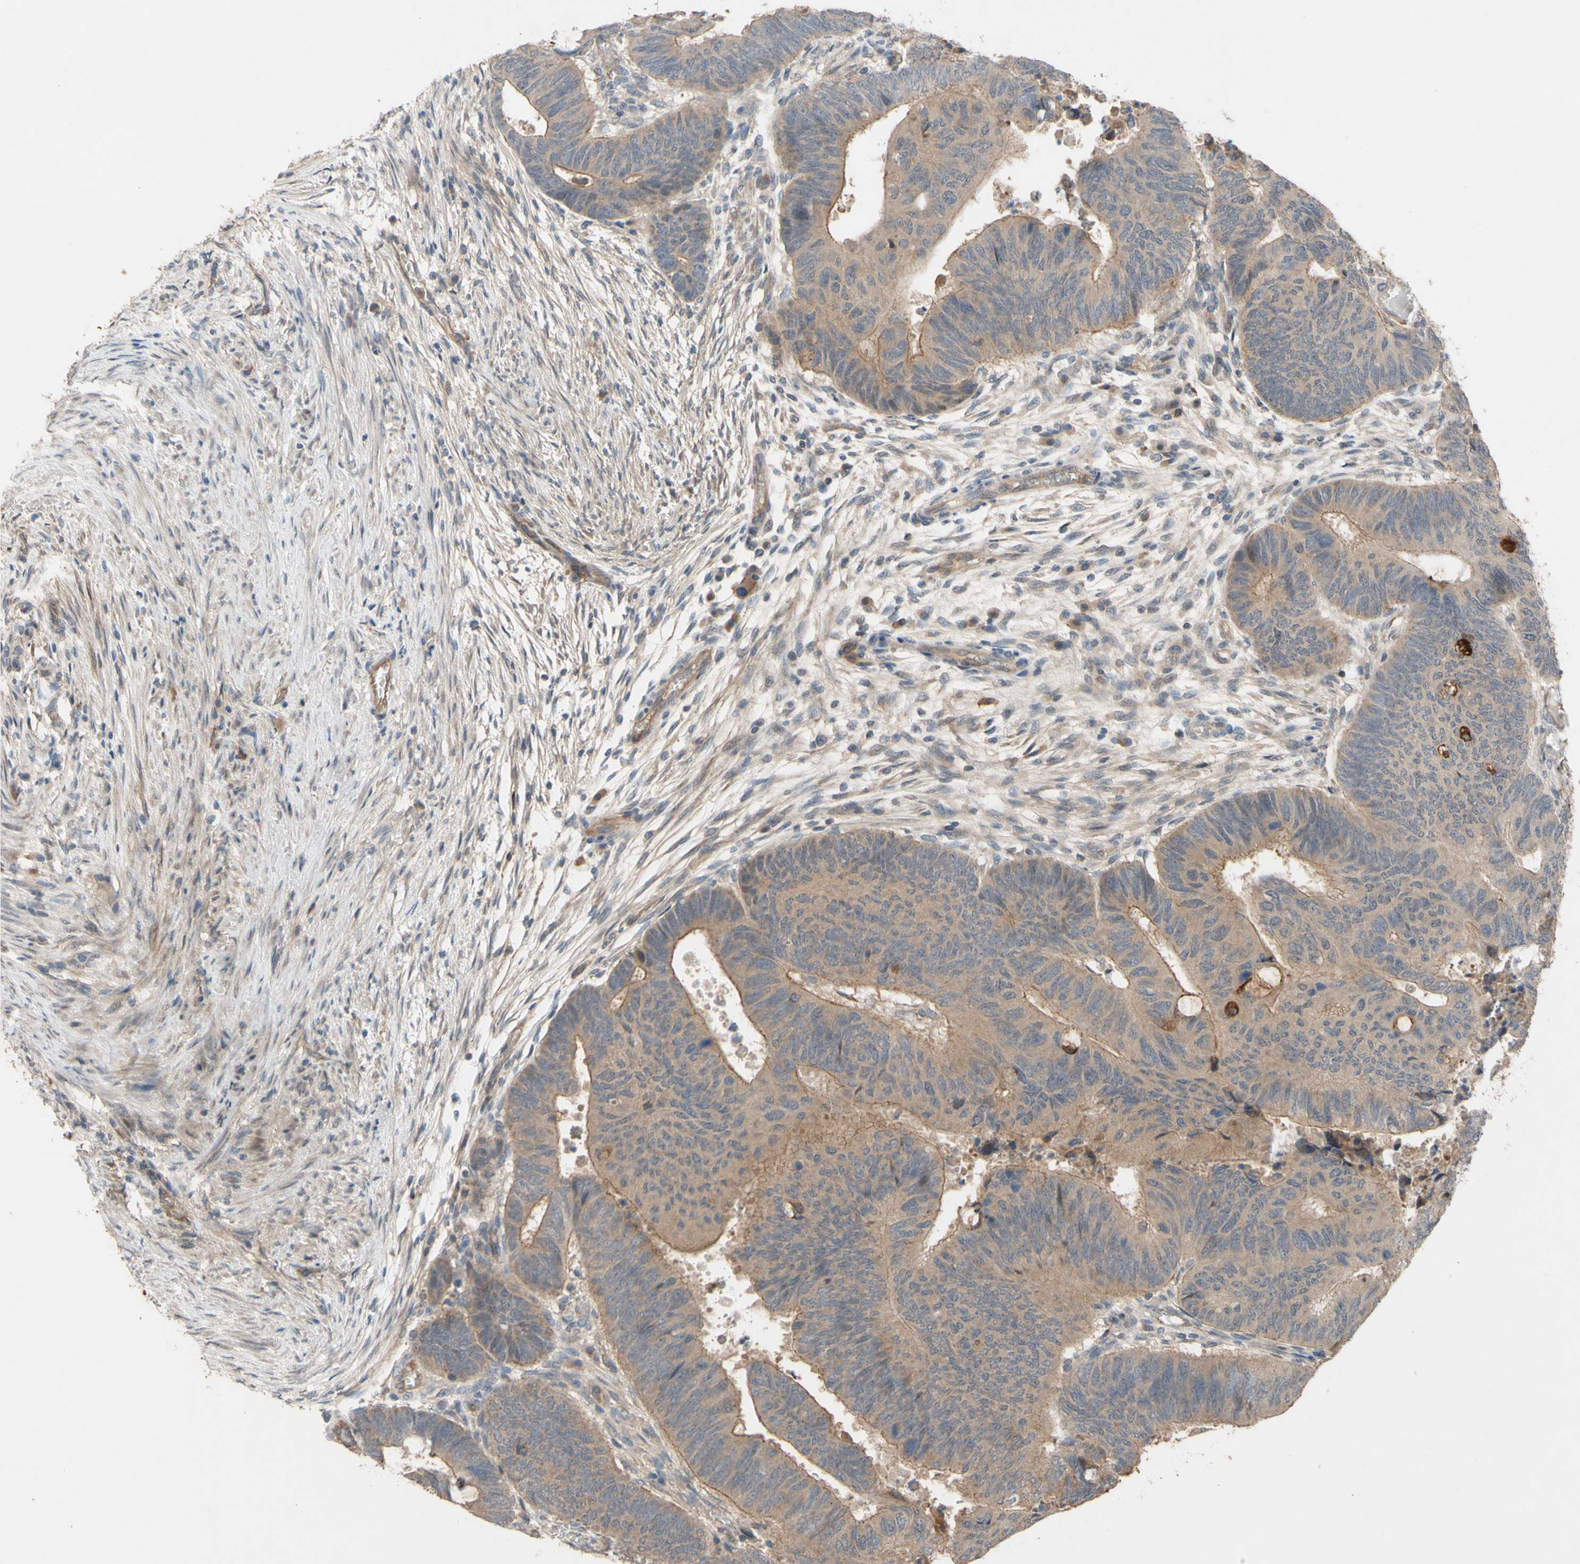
{"staining": {"intensity": "moderate", "quantity": ">75%", "location": "cytoplasmic/membranous"}, "tissue": "colorectal cancer", "cell_type": "Tumor cells", "image_type": "cancer", "snomed": [{"axis": "morphology", "description": "Normal tissue, NOS"}, {"axis": "morphology", "description": "Adenocarcinoma, NOS"}, {"axis": "topography", "description": "Rectum"}, {"axis": "topography", "description": "Peripheral nerve tissue"}], "caption": "Human colorectal cancer stained with a protein marker shows moderate staining in tumor cells.", "gene": "SHROOM4", "patient": {"sex": "male", "age": 92}}